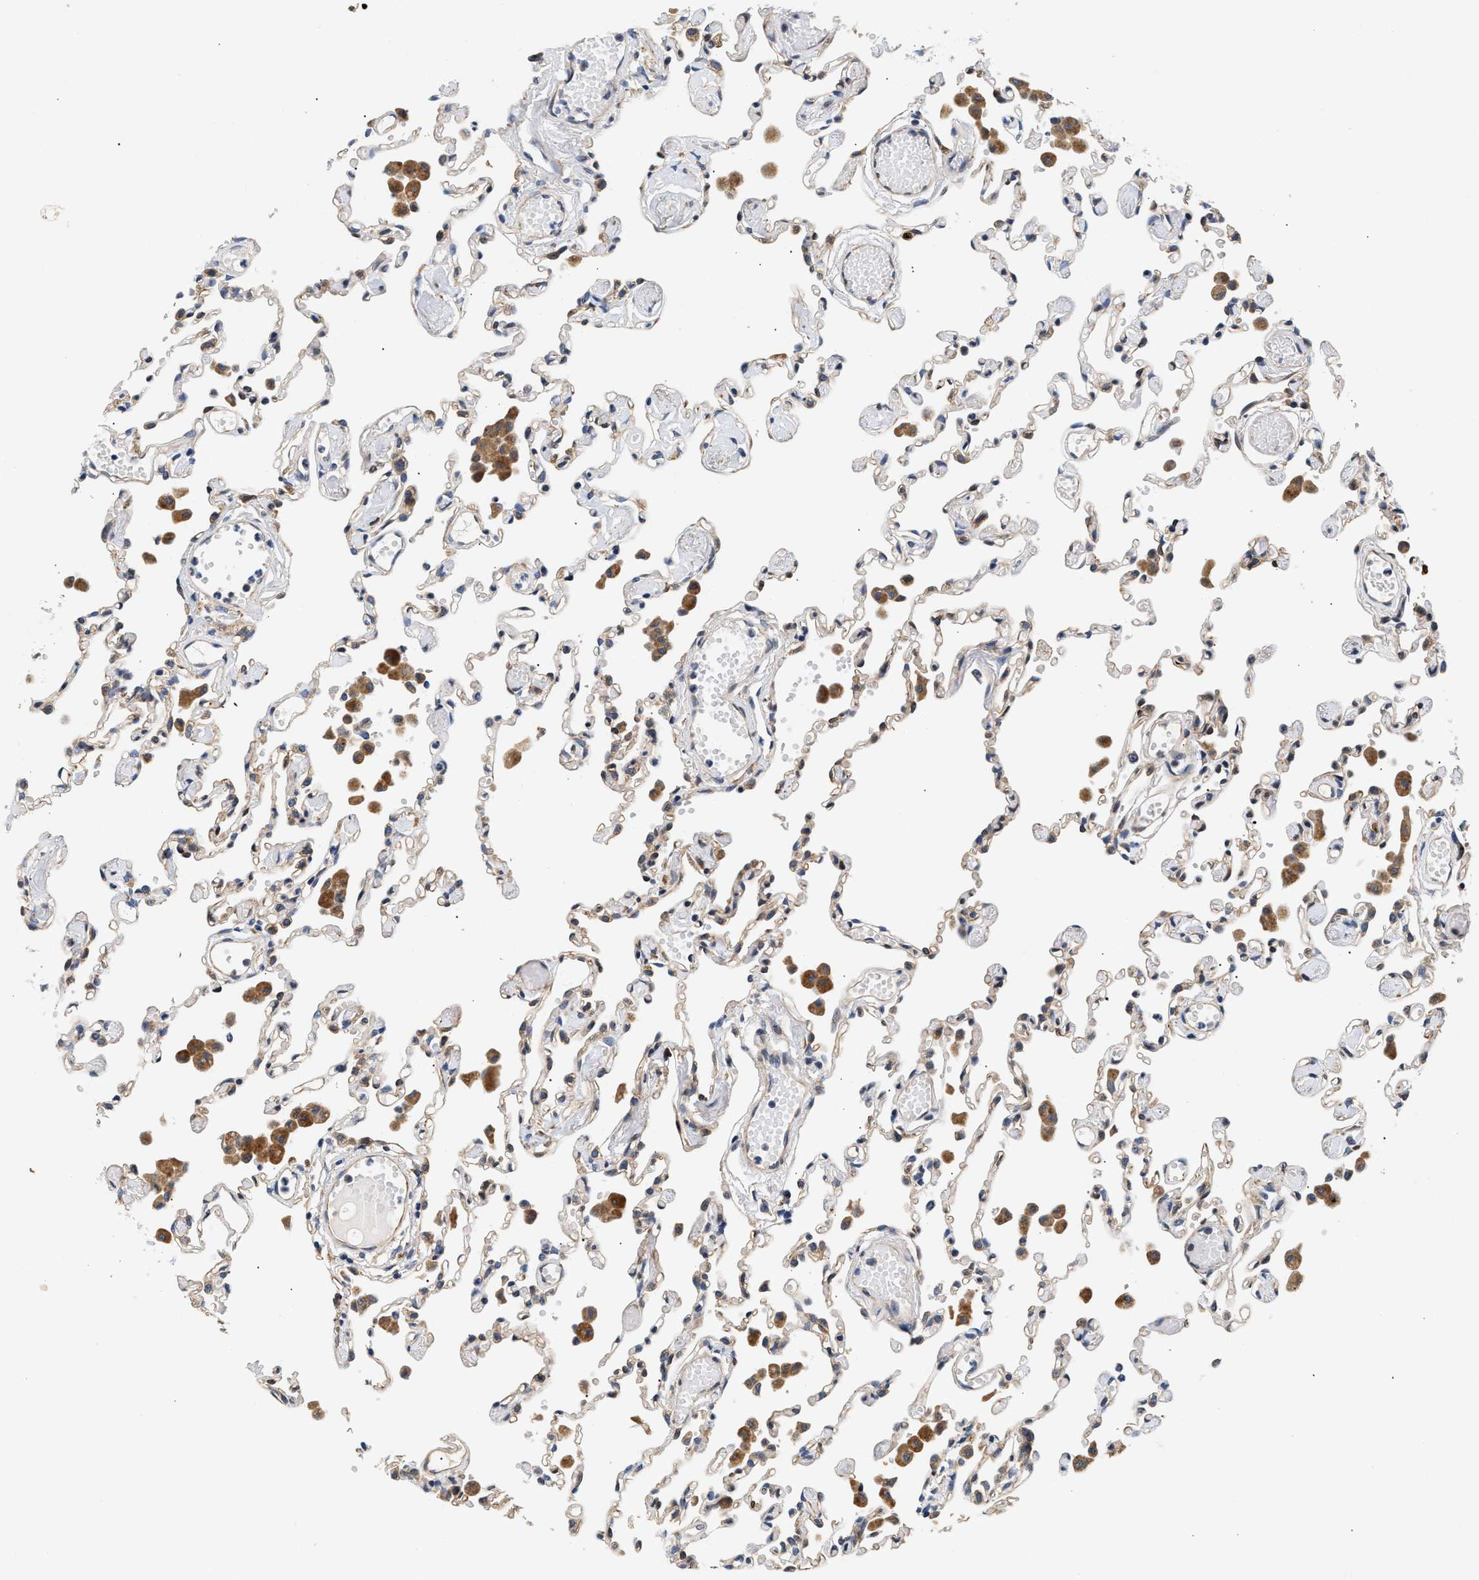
{"staining": {"intensity": "weak", "quantity": "25%-75%", "location": "cytoplasmic/membranous"}, "tissue": "lung", "cell_type": "Alveolar cells", "image_type": "normal", "snomed": [{"axis": "morphology", "description": "Normal tissue, NOS"}, {"axis": "topography", "description": "Bronchus"}, {"axis": "topography", "description": "Lung"}], "caption": "This photomicrograph demonstrates IHC staining of unremarkable lung, with low weak cytoplasmic/membranous expression in approximately 25%-75% of alveolar cells.", "gene": "IFT74", "patient": {"sex": "female", "age": 49}}